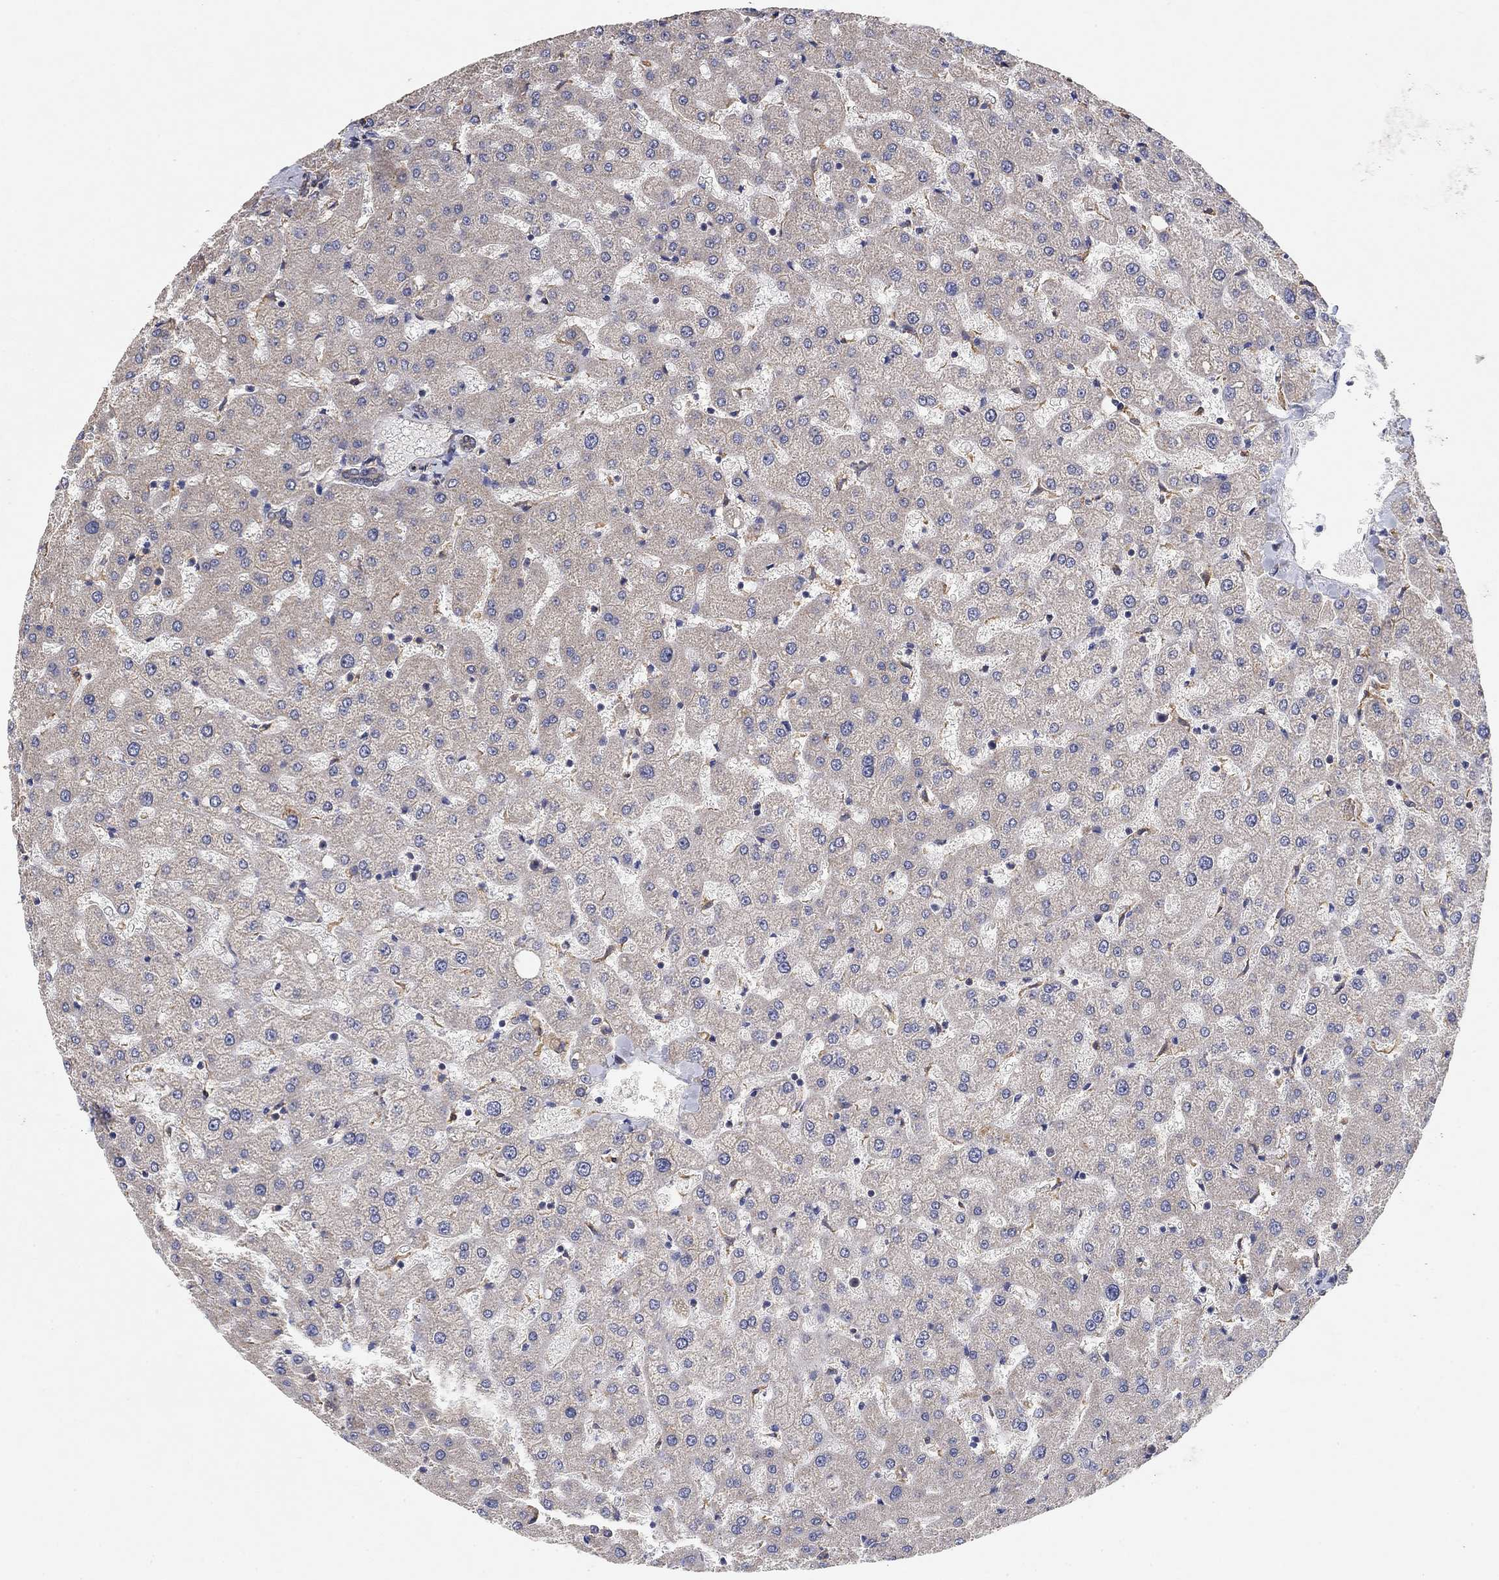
{"staining": {"intensity": "negative", "quantity": "none", "location": "none"}, "tissue": "liver", "cell_type": "Cholangiocytes", "image_type": "normal", "snomed": [{"axis": "morphology", "description": "Normal tissue, NOS"}, {"axis": "topography", "description": "Liver"}], "caption": "Immunohistochemistry (IHC) micrograph of unremarkable liver stained for a protein (brown), which reveals no staining in cholangiocytes.", "gene": "MCUR1", "patient": {"sex": "female", "age": 50}}